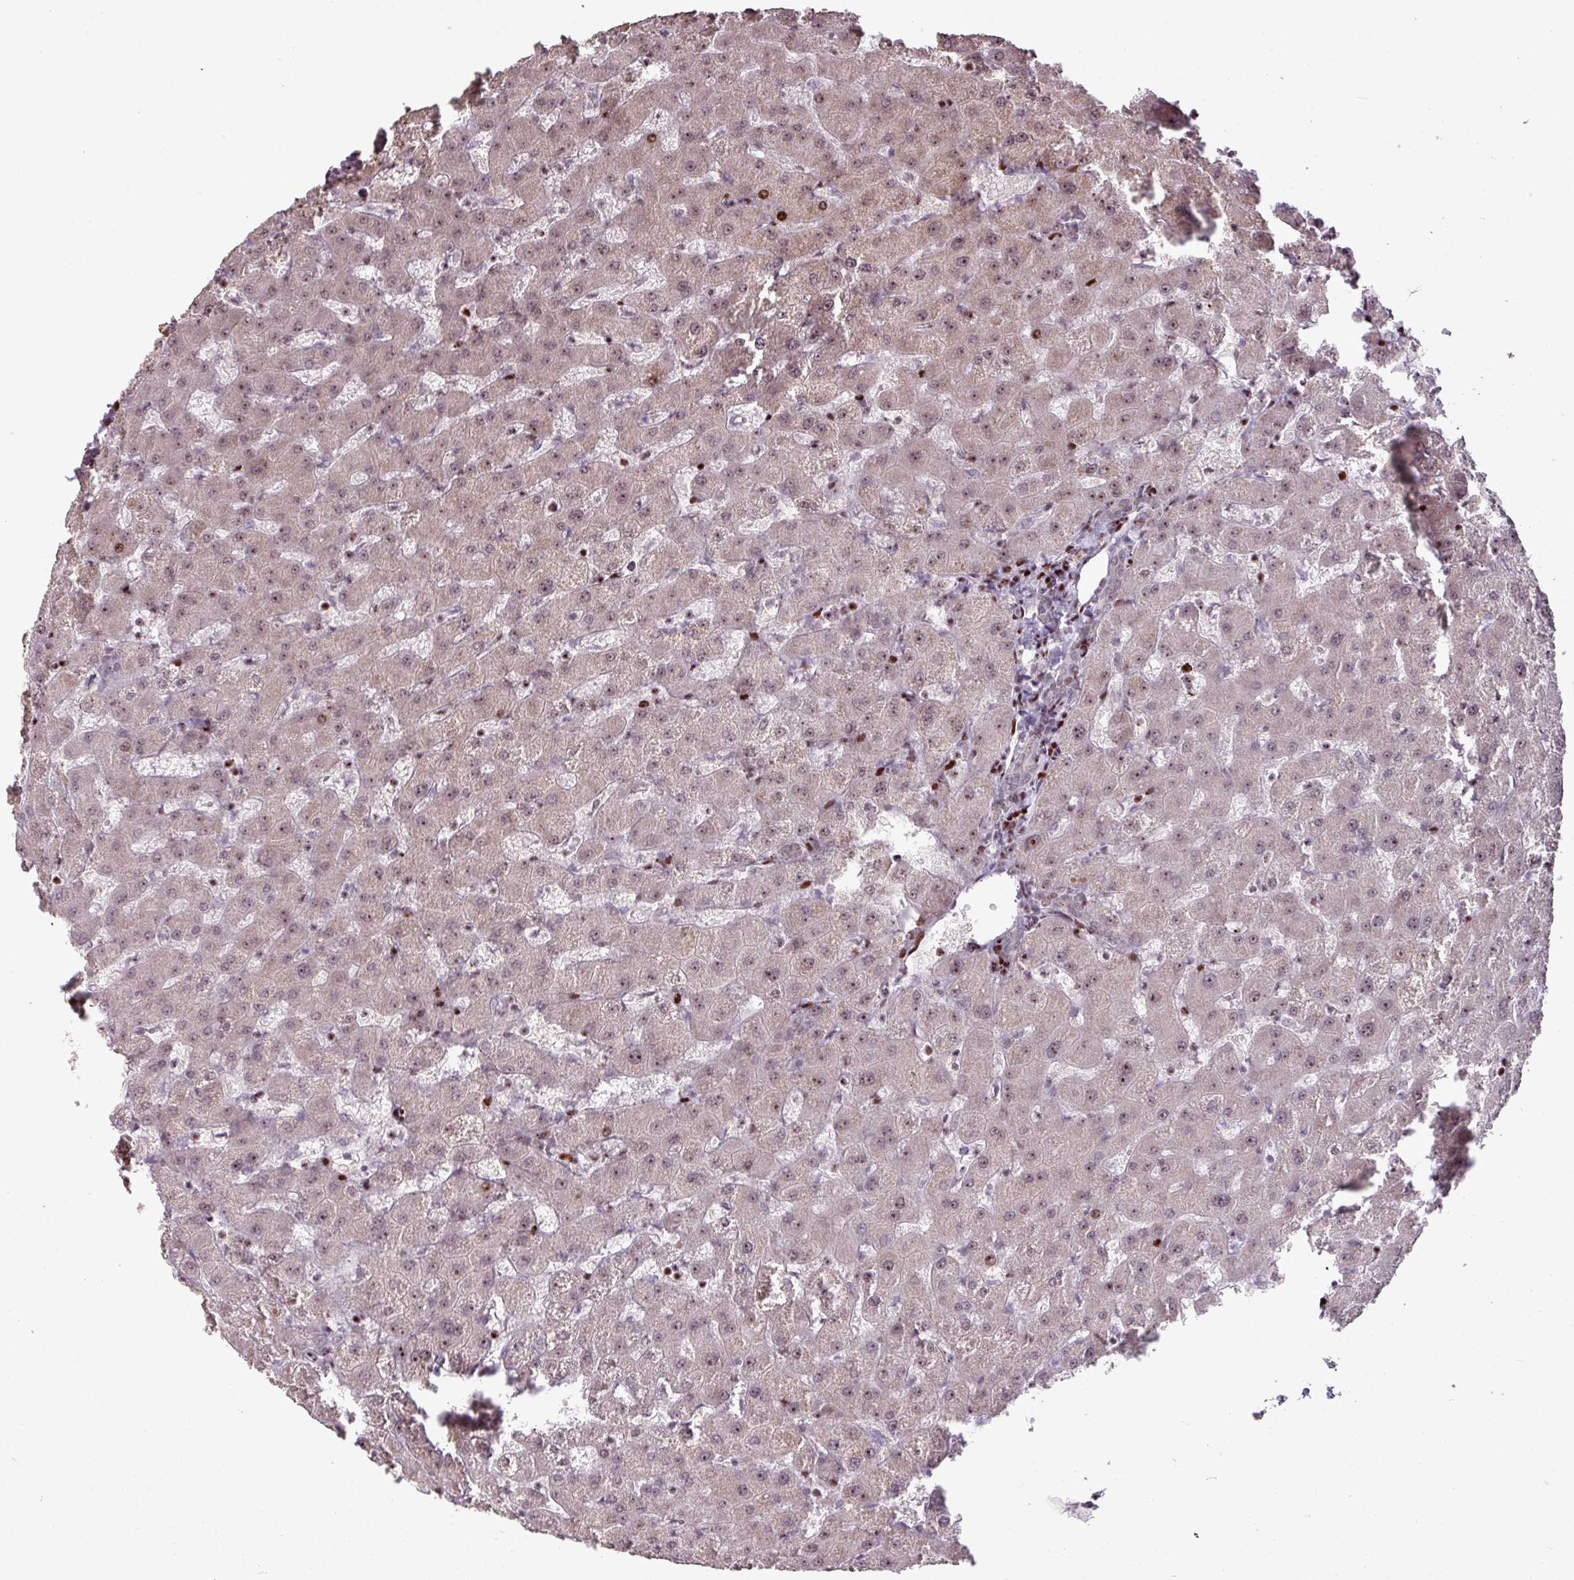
{"staining": {"intensity": "weak", "quantity": "<25%", "location": "nuclear"}, "tissue": "liver", "cell_type": "Cholangiocytes", "image_type": "normal", "snomed": [{"axis": "morphology", "description": "Normal tissue, NOS"}, {"axis": "topography", "description": "Liver"}], "caption": "This histopathology image is of normal liver stained with immunohistochemistry to label a protein in brown with the nuclei are counter-stained blue. There is no expression in cholangiocytes.", "gene": "ZNF709", "patient": {"sex": "female", "age": 63}}